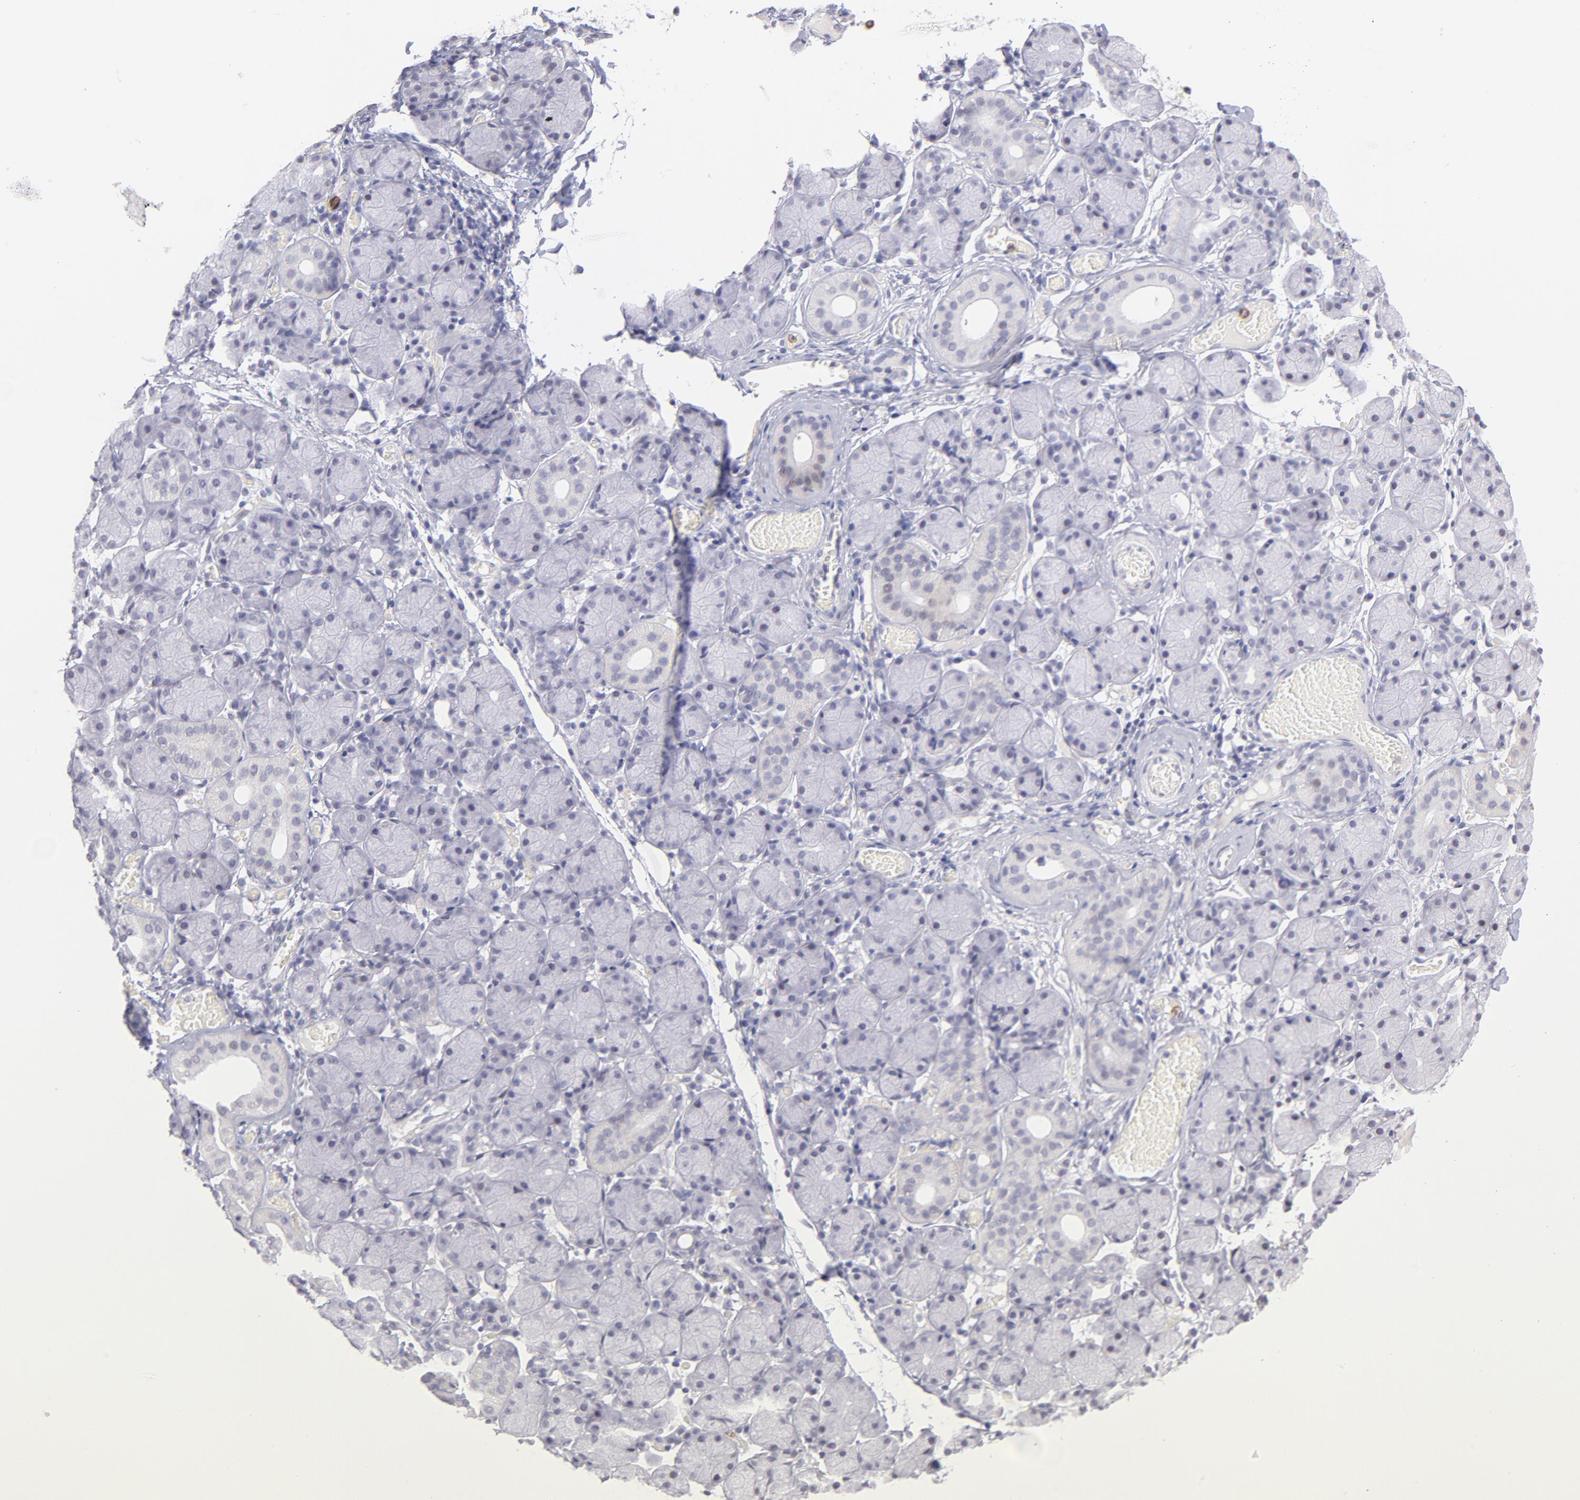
{"staining": {"intensity": "negative", "quantity": "none", "location": "none"}, "tissue": "salivary gland", "cell_type": "Glandular cells", "image_type": "normal", "snomed": [{"axis": "morphology", "description": "Normal tissue, NOS"}, {"axis": "topography", "description": "Salivary gland"}], "caption": "A photomicrograph of human salivary gland is negative for staining in glandular cells. (DAB (3,3'-diaminobenzidine) IHC with hematoxylin counter stain).", "gene": "LTB4R", "patient": {"sex": "female", "age": 24}}